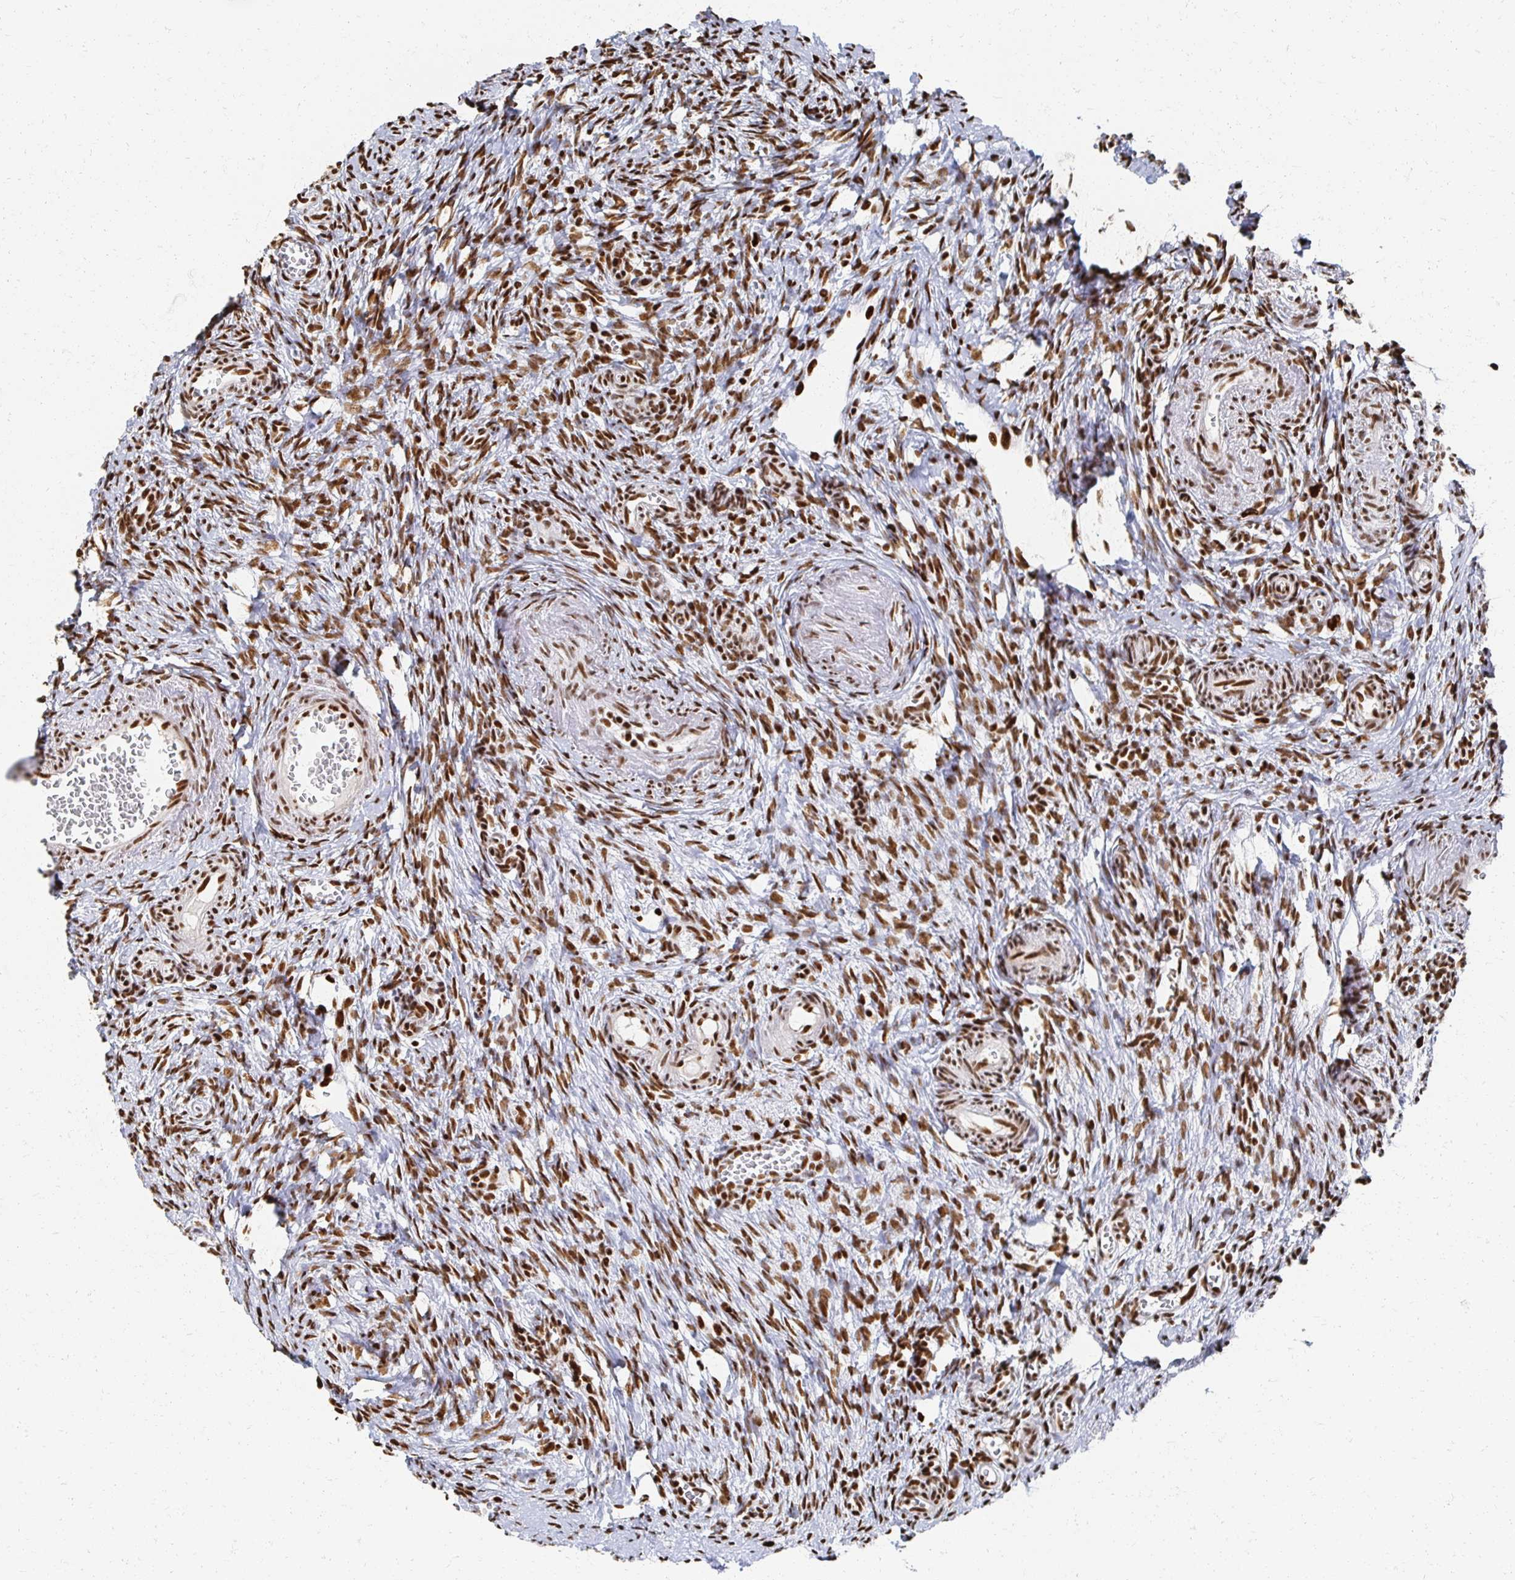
{"staining": {"intensity": "strong", "quantity": ">75%", "location": "nuclear"}, "tissue": "ovary", "cell_type": "Follicle cells", "image_type": "normal", "snomed": [{"axis": "morphology", "description": "Normal tissue, NOS"}, {"axis": "topography", "description": "Ovary"}], "caption": "Unremarkable ovary was stained to show a protein in brown. There is high levels of strong nuclear staining in approximately >75% of follicle cells.", "gene": "RBBP4", "patient": {"sex": "female", "age": 41}}